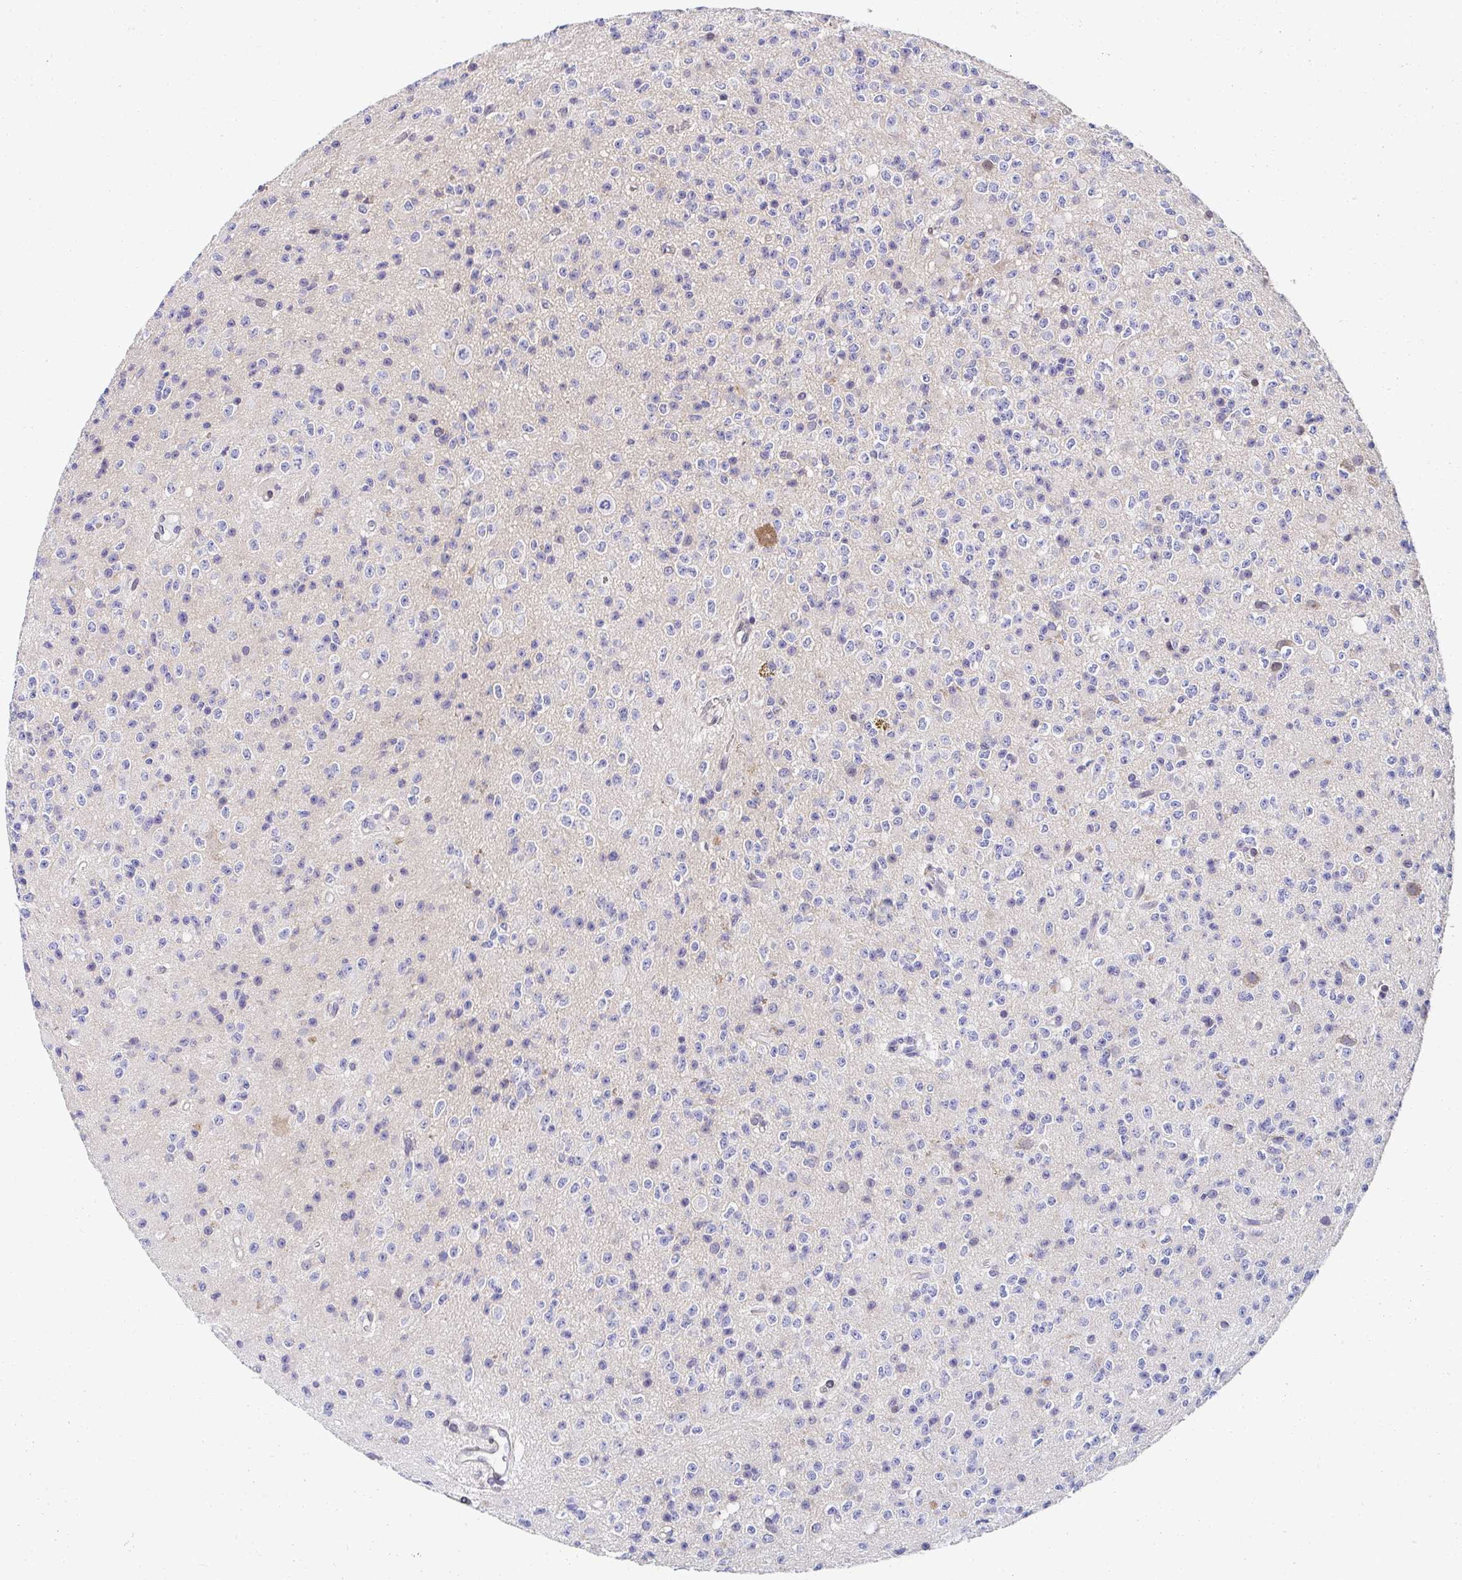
{"staining": {"intensity": "negative", "quantity": "none", "location": "none"}, "tissue": "glioma", "cell_type": "Tumor cells", "image_type": "cancer", "snomed": [{"axis": "morphology", "description": "Glioma, malignant, High grade"}, {"axis": "topography", "description": "Brain"}], "caption": "Immunohistochemical staining of human glioma reveals no significant expression in tumor cells. (DAB (3,3'-diaminobenzidine) immunohistochemistry visualized using brightfield microscopy, high magnification).", "gene": "AKAP14", "patient": {"sex": "male", "age": 36}}